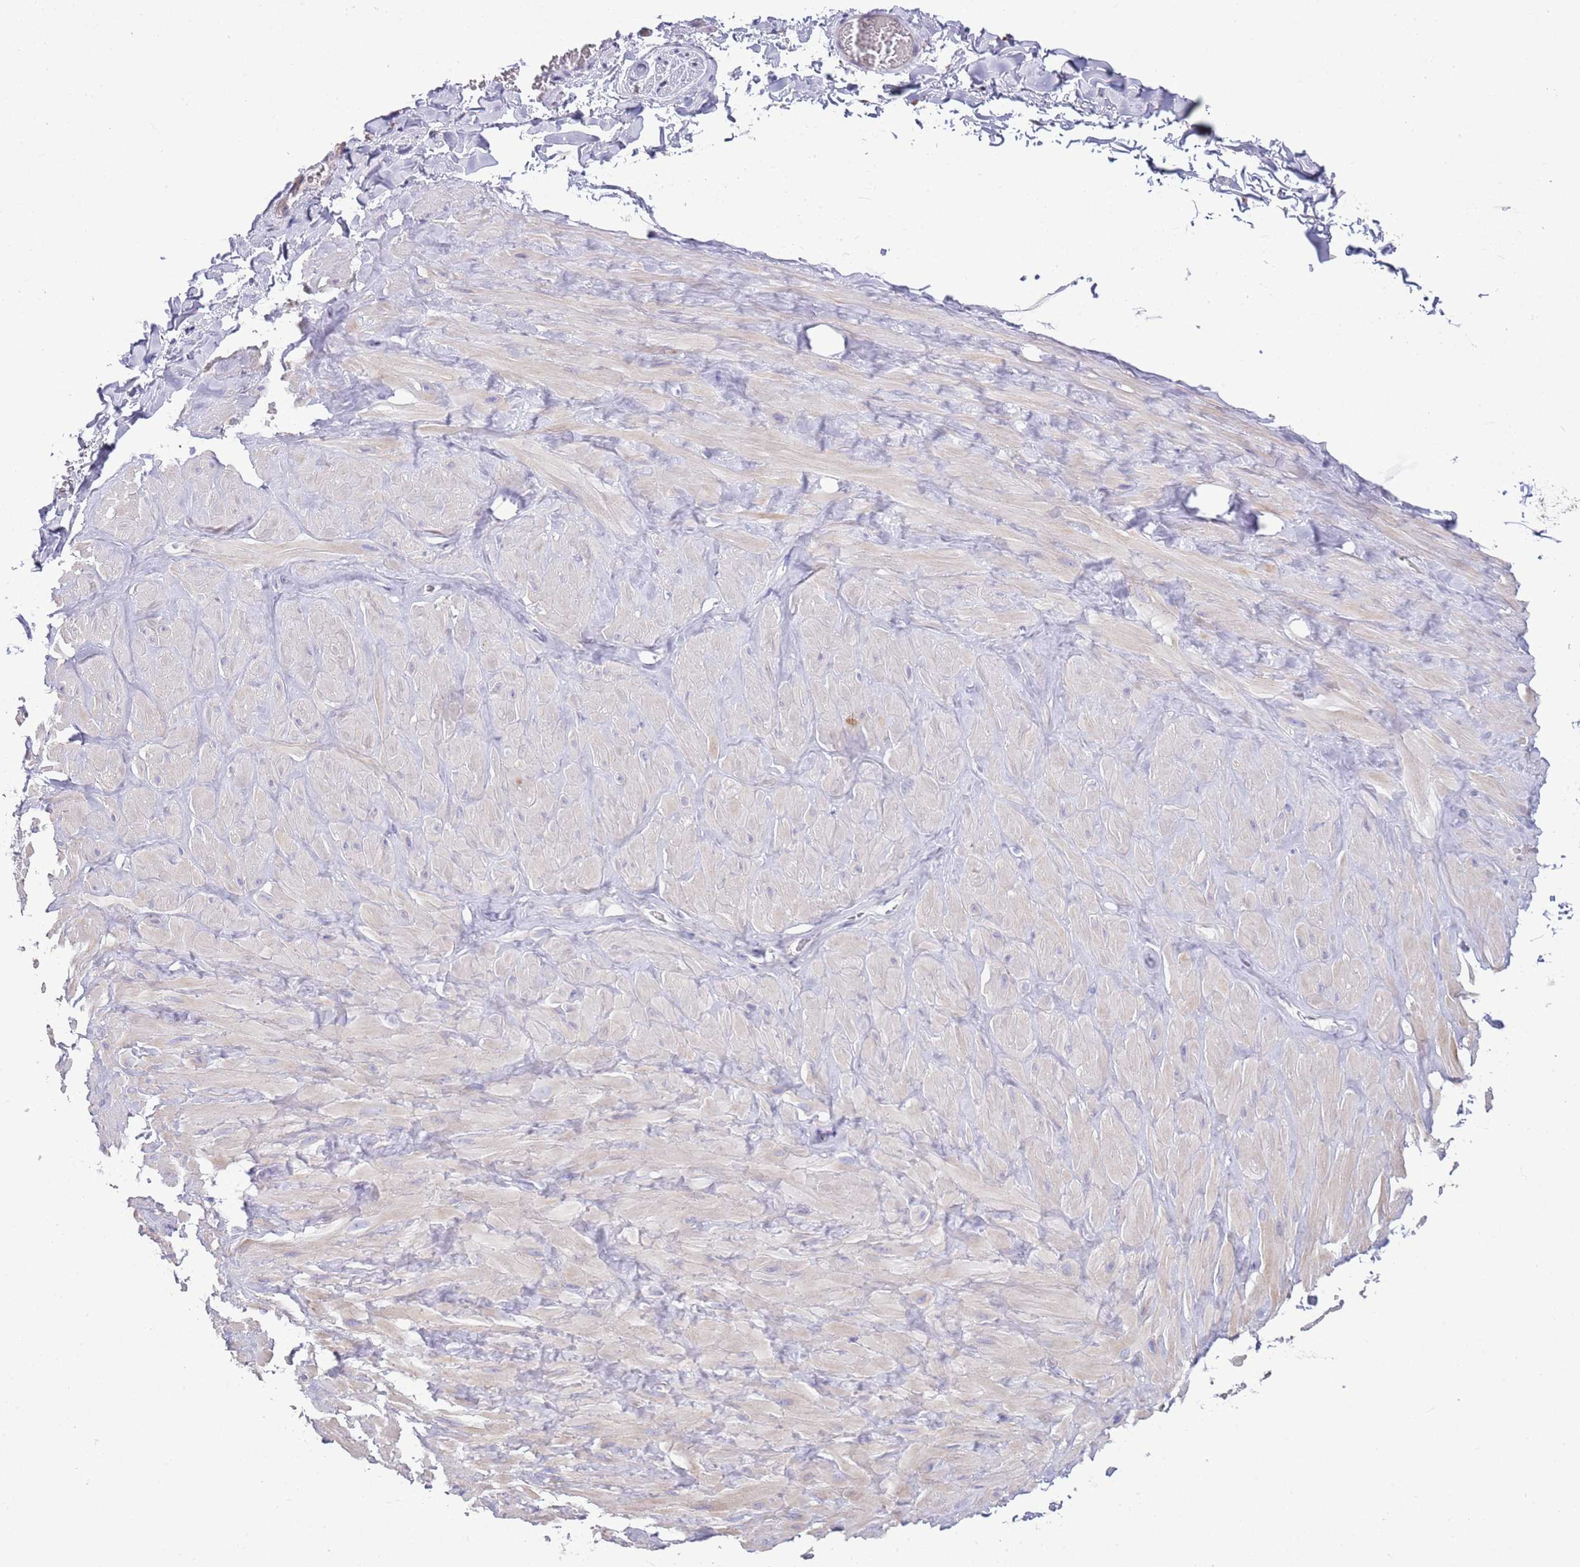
{"staining": {"intensity": "negative", "quantity": "none", "location": "none"}, "tissue": "adipose tissue", "cell_type": "Adipocytes", "image_type": "normal", "snomed": [{"axis": "morphology", "description": "Normal tissue, NOS"}, {"axis": "topography", "description": "Soft tissue"}, {"axis": "topography", "description": "Adipose tissue"}, {"axis": "topography", "description": "Vascular tissue"}, {"axis": "topography", "description": "Peripheral nerve tissue"}], "caption": "Adipocytes are negative for brown protein staining in unremarkable adipose tissue. Brightfield microscopy of immunohistochemistry (IHC) stained with DAB (3,3'-diaminobenzidine) (brown) and hematoxylin (blue), captured at high magnification.", "gene": "ABHD17C", "patient": {"sex": "male", "age": 46}}